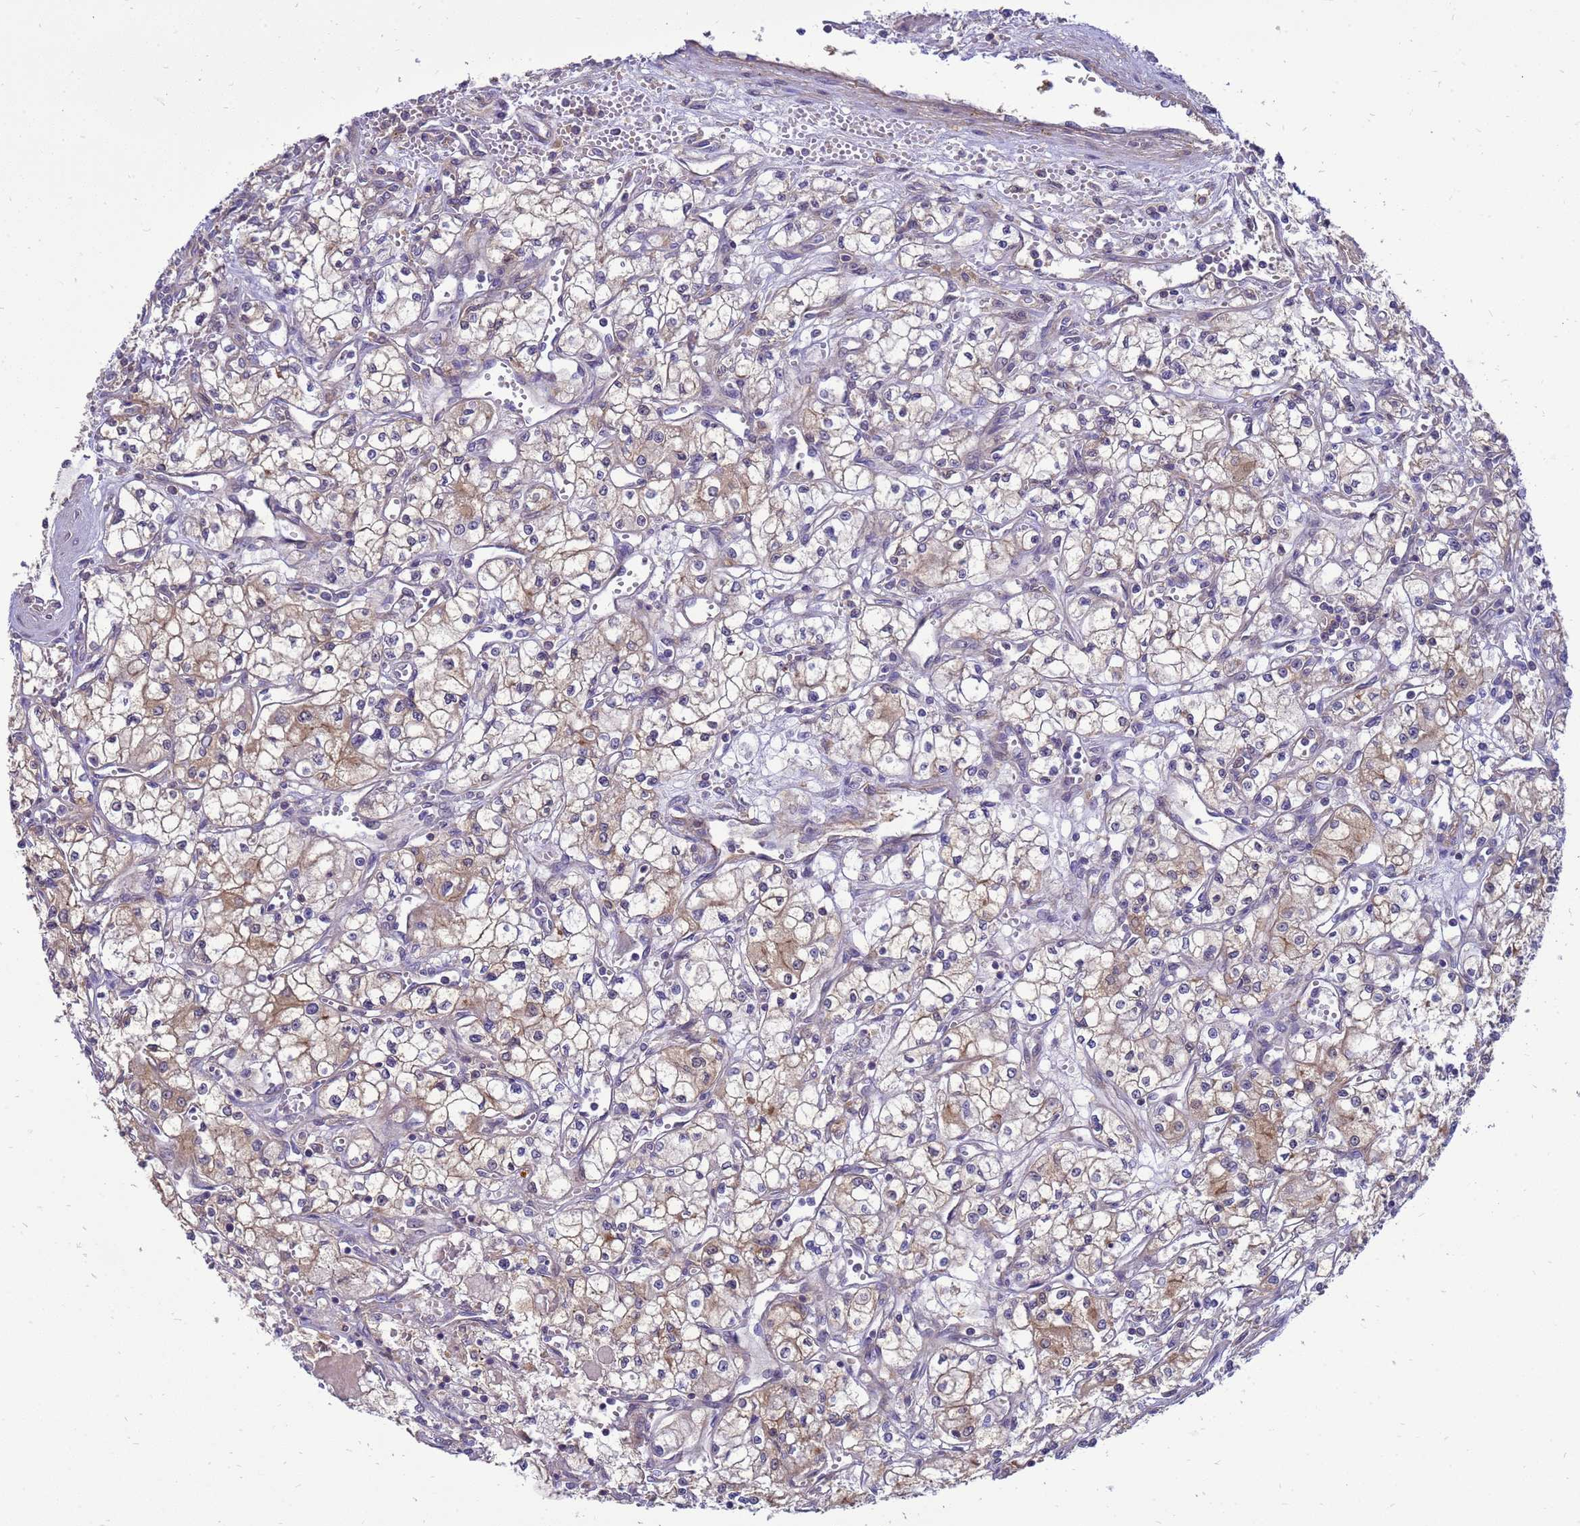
{"staining": {"intensity": "moderate", "quantity": ">75%", "location": "cytoplasmic/membranous"}, "tissue": "renal cancer", "cell_type": "Tumor cells", "image_type": "cancer", "snomed": [{"axis": "morphology", "description": "Adenocarcinoma, NOS"}, {"axis": "topography", "description": "Kidney"}], "caption": "A micrograph of renal cancer stained for a protein shows moderate cytoplasmic/membranous brown staining in tumor cells.", "gene": "ENOPH1", "patient": {"sex": "male", "age": 59}}